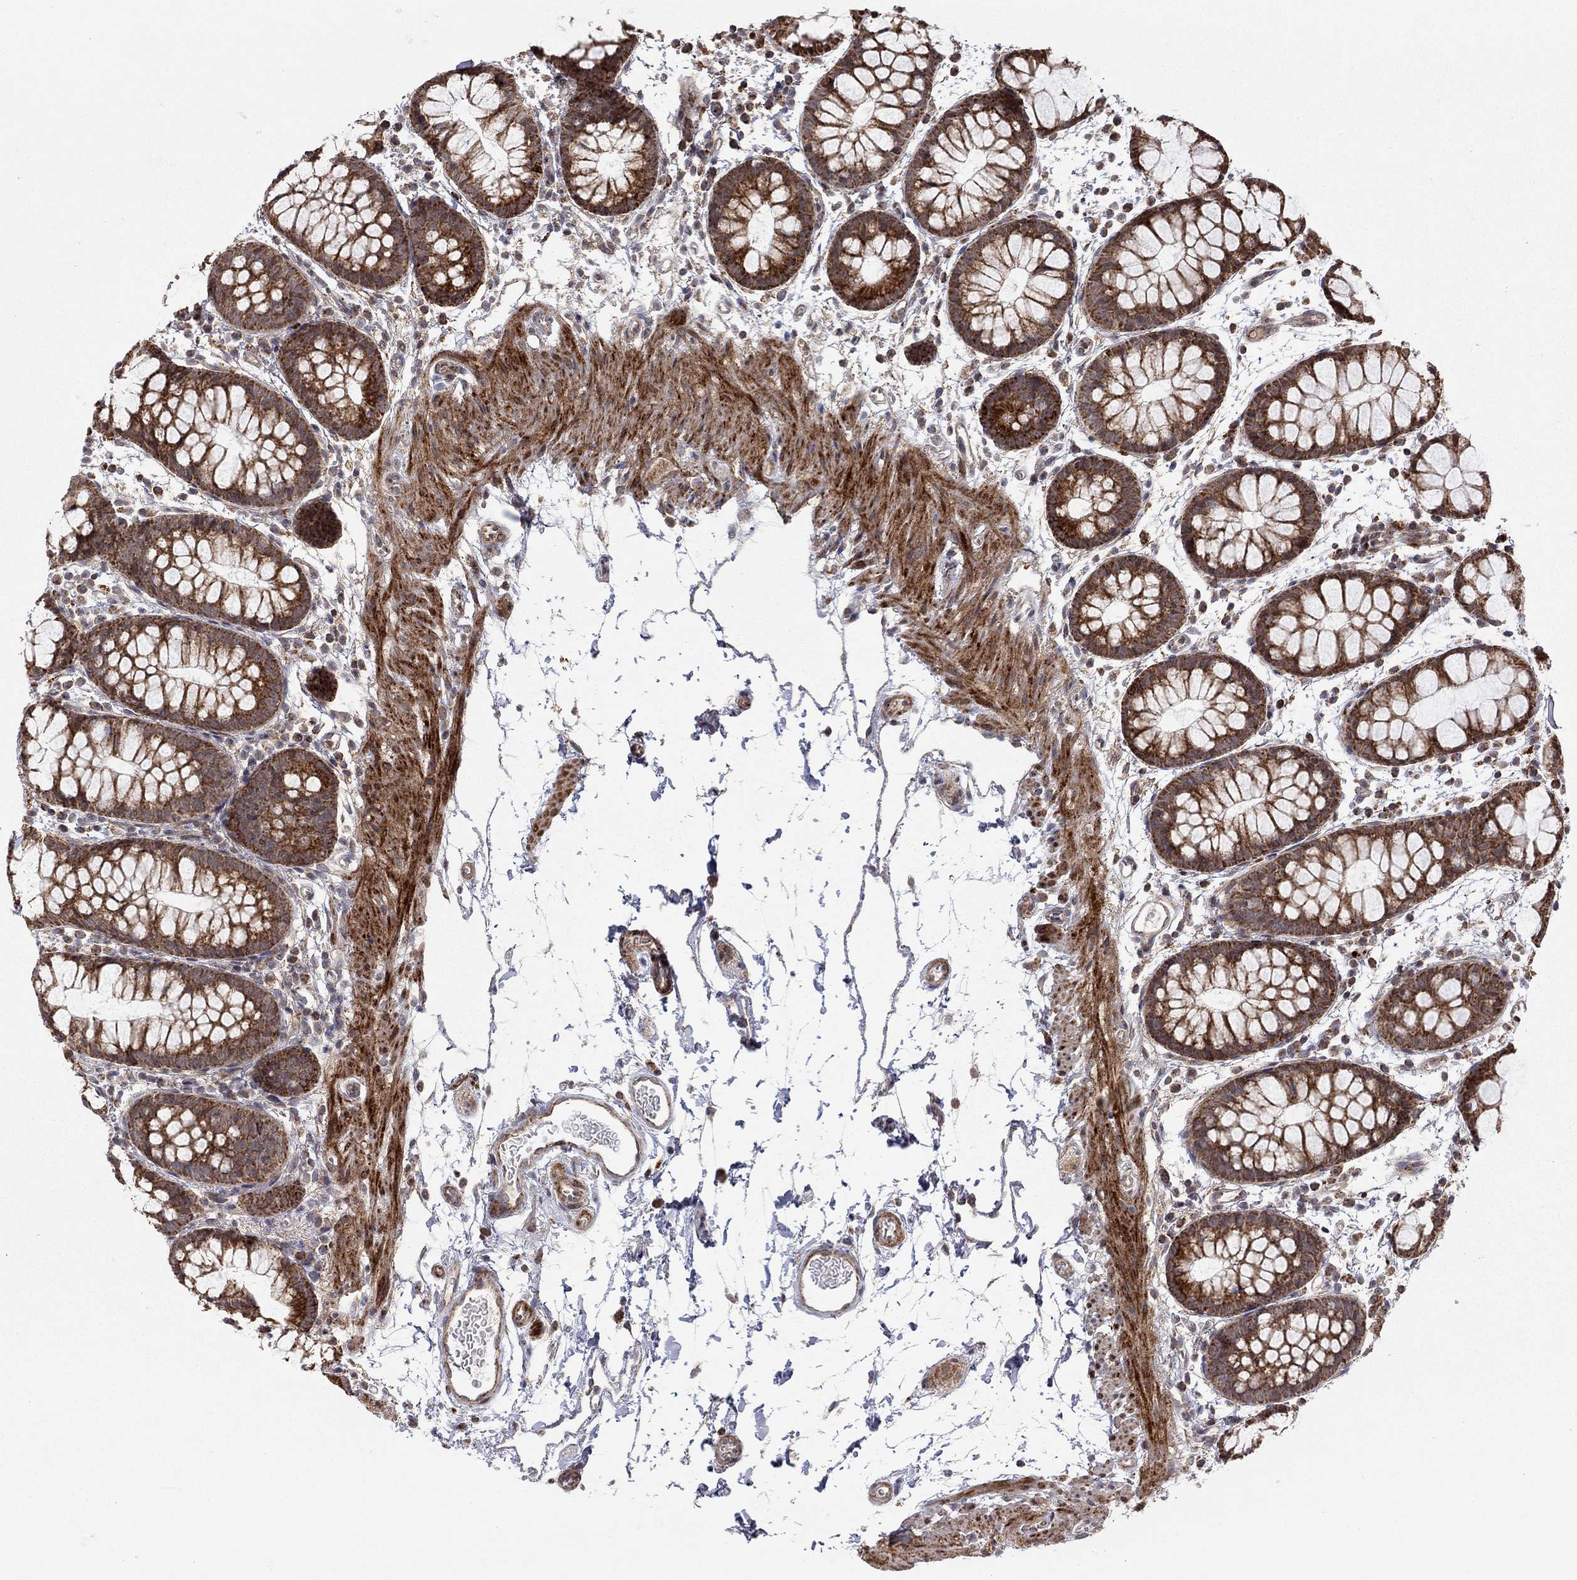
{"staining": {"intensity": "strong", "quantity": ">75%", "location": "cytoplasmic/membranous"}, "tissue": "rectum", "cell_type": "Glandular cells", "image_type": "normal", "snomed": [{"axis": "morphology", "description": "Normal tissue, NOS"}, {"axis": "topography", "description": "Rectum"}], "caption": "Brown immunohistochemical staining in benign rectum displays strong cytoplasmic/membranous staining in approximately >75% of glandular cells. The staining was performed using DAB (3,3'-diaminobenzidine) to visualize the protein expression in brown, while the nuclei were stained in blue with hematoxylin (Magnification: 20x).", "gene": "IDS", "patient": {"sex": "male", "age": 57}}